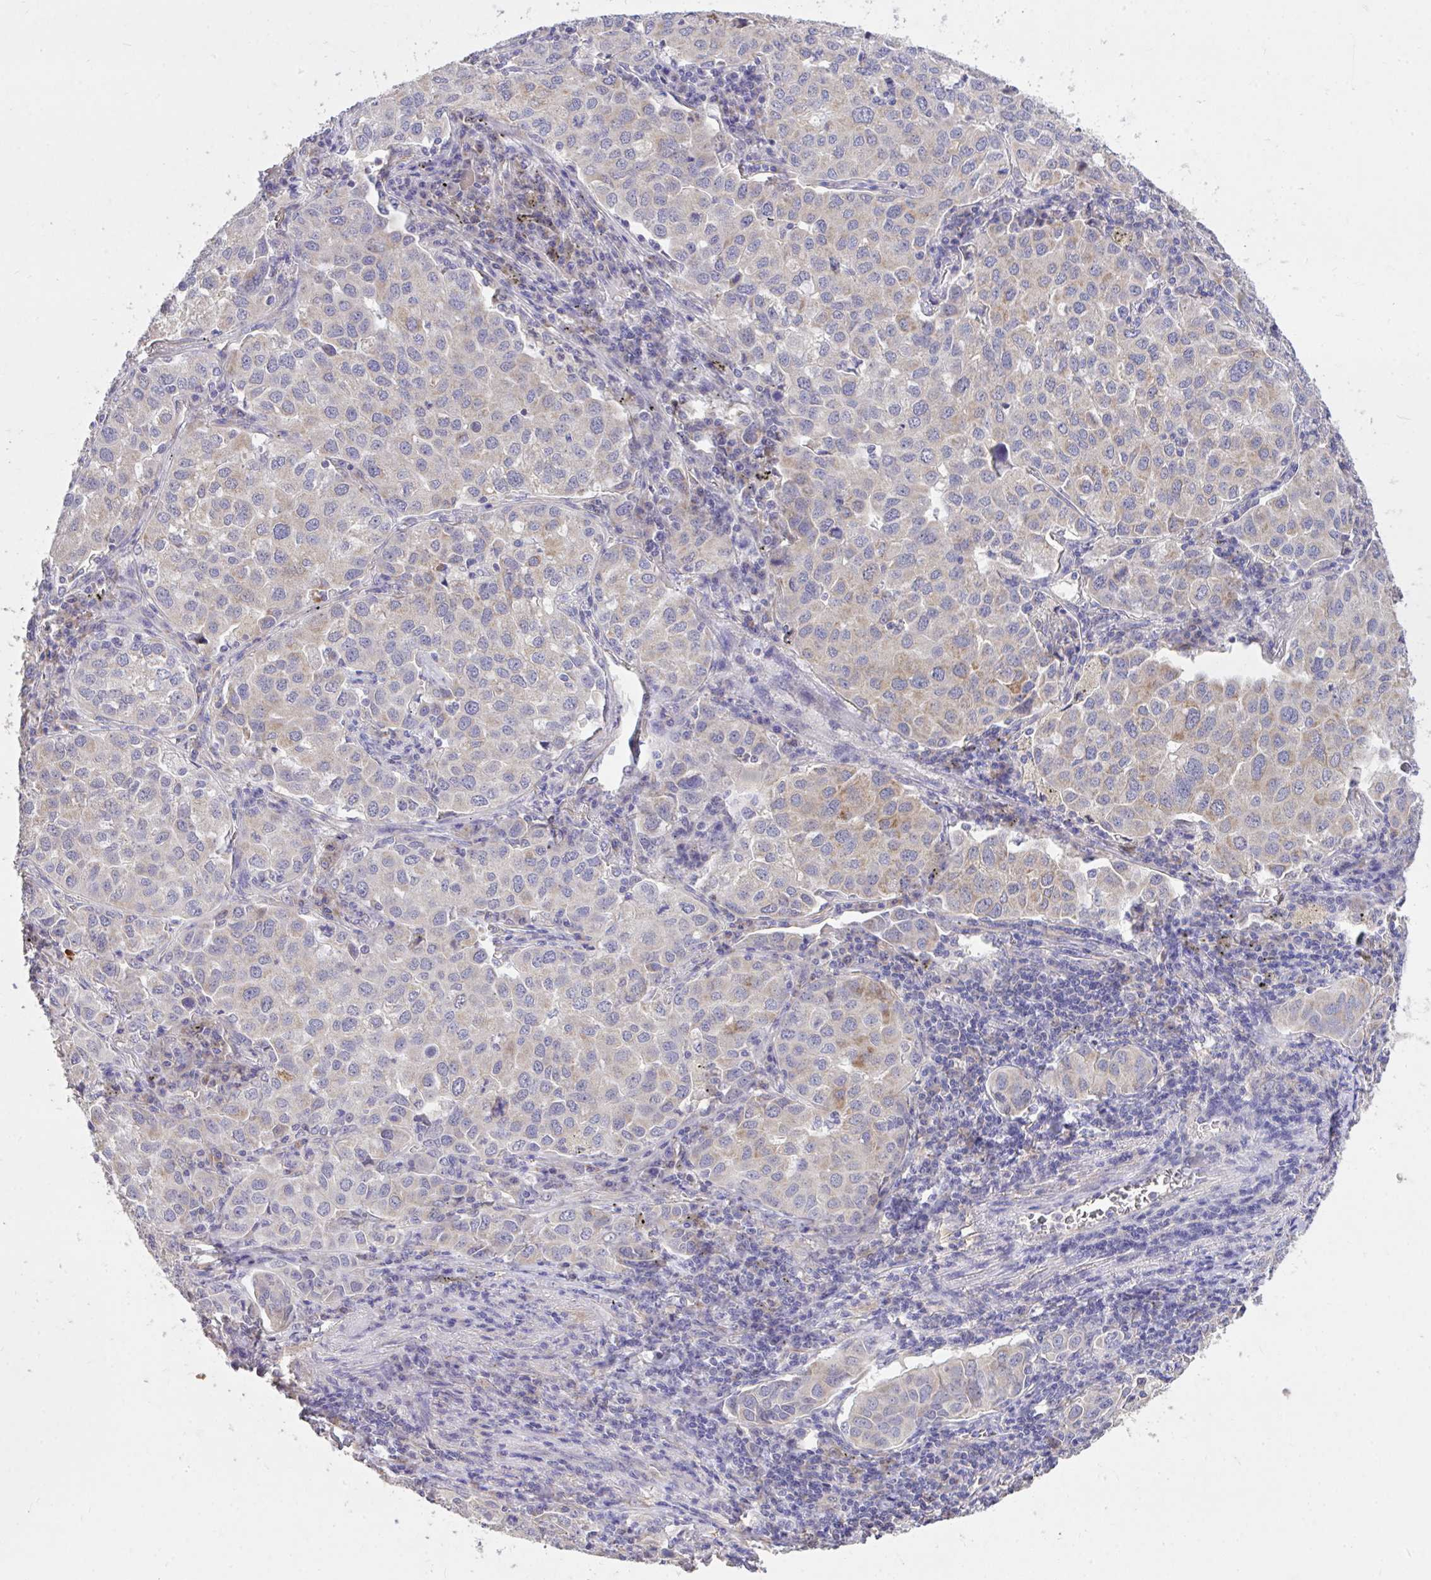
{"staining": {"intensity": "moderate", "quantity": "25%-75%", "location": "cytoplasmic/membranous"}, "tissue": "lung cancer", "cell_type": "Tumor cells", "image_type": "cancer", "snomed": [{"axis": "morphology", "description": "Adenocarcinoma, NOS"}, {"axis": "morphology", "description": "Adenocarcinoma, metastatic, NOS"}, {"axis": "topography", "description": "Lymph node"}, {"axis": "topography", "description": "Lung"}], "caption": "Protein staining of lung metastatic adenocarcinoma tissue displays moderate cytoplasmic/membranous positivity in approximately 25%-75% of tumor cells. (IHC, brightfield microscopy, high magnification).", "gene": "MPC2", "patient": {"sex": "female", "age": 65}}